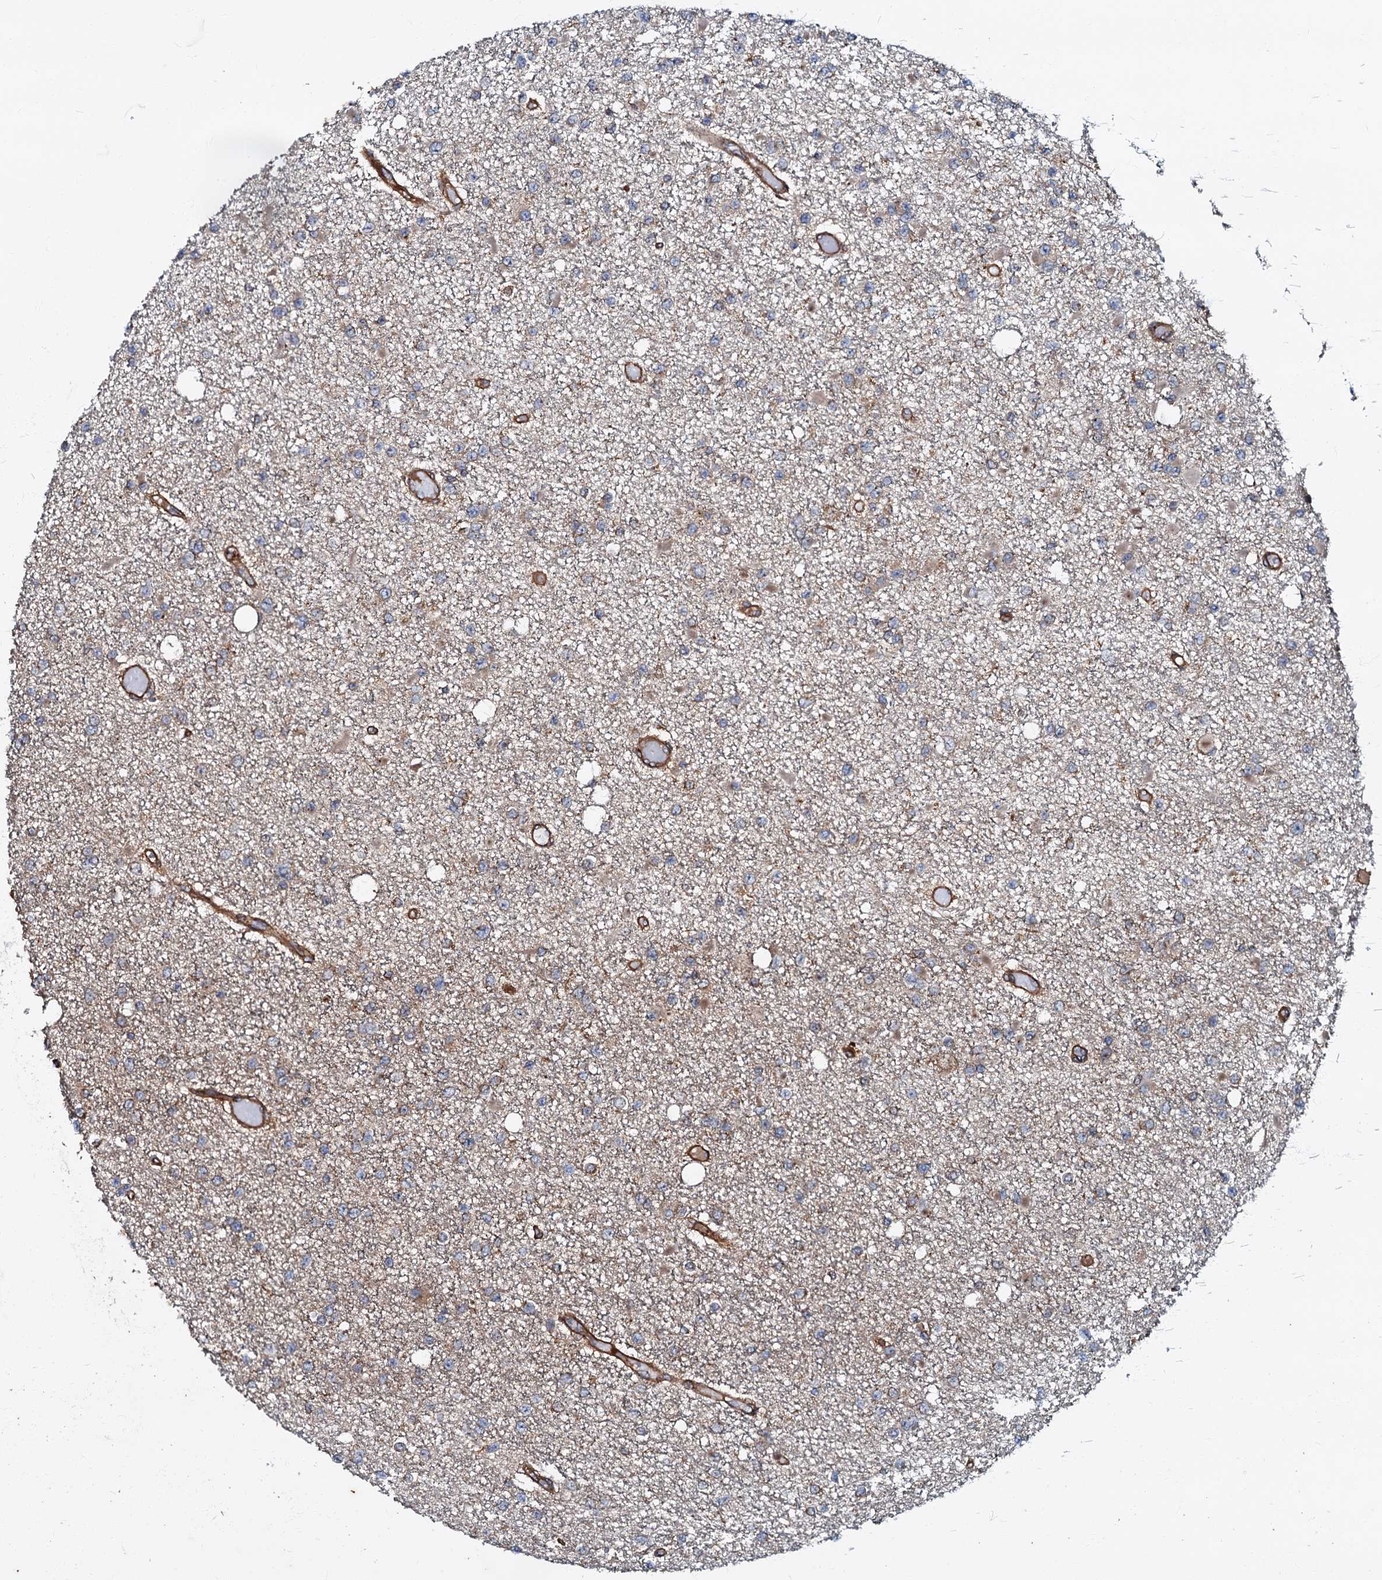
{"staining": {"intensity": "weak", "quantity": "<25%", "location": "cytoplasmic/membranous"}, "tissue": "glioma", "cell_type": "Tumor cells", "image_type": "cancer", "snomed": [{"axis": "morphology", "description": "Glioma, malignant, Low grade"}, {"axis": "topography", "description": "Brain"}], "caption": "Immunohistochemistry photomicrograph of glioma stained for a protein (brown), which demonstrates no positivity in tumor cells. The staining was performed using DAB to visualize the protein expression in brown, while the nuclei were stained in blue with hematoxylin (Magnification: 20x).", "gene": "BLOC1S6", "patient": {"sex": "female", "age": 22}}